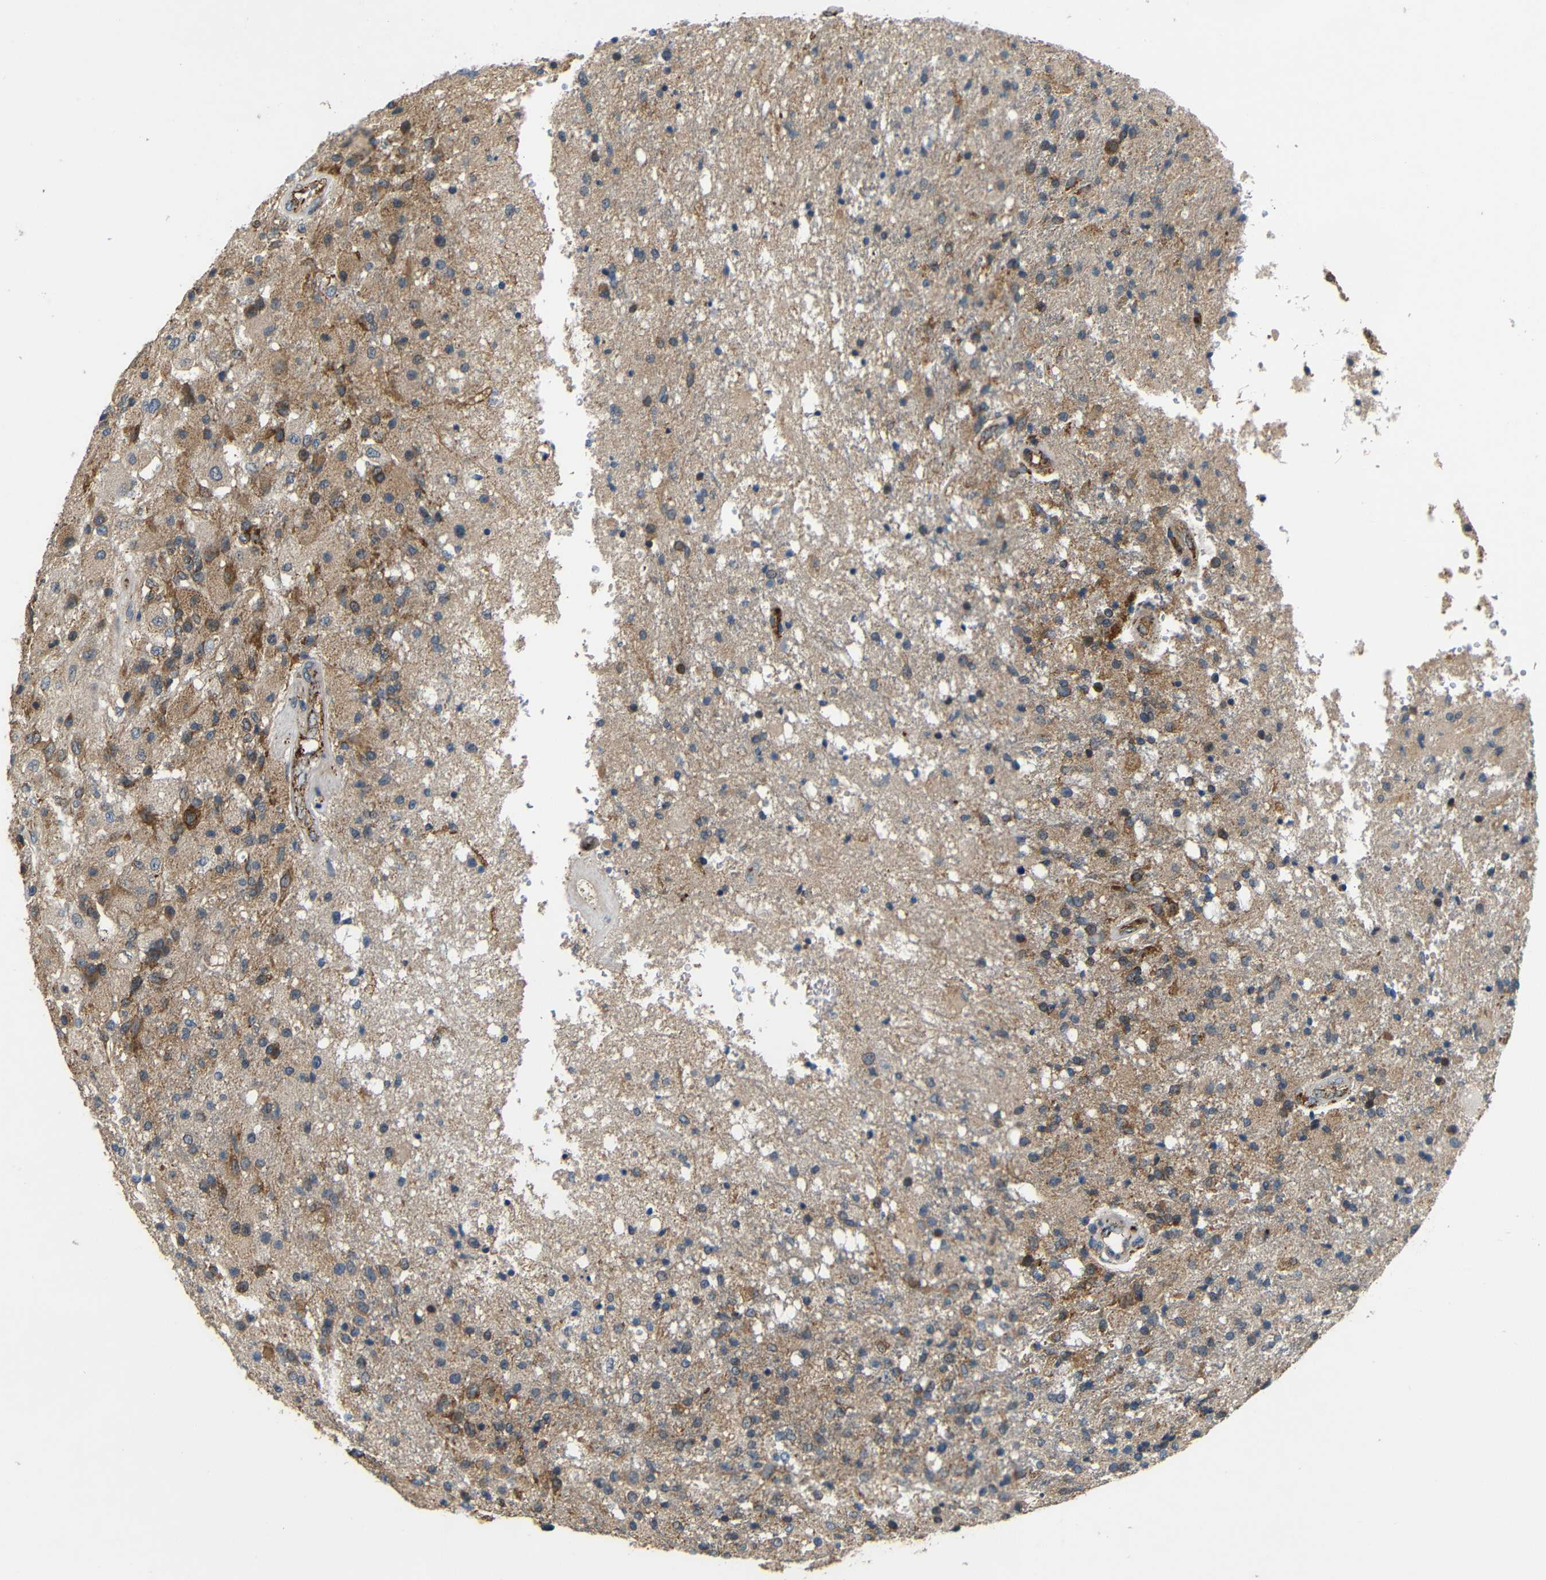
{"staining": {"intensity": "moderate", "quantity": "25%-75%", "location": "cytoplasmic/membranous"}, "tissue": "glioma", "cell_type": "Tumor cells", "image_type": "cancer", "snomed": [{"axis": "morphology", "description": "Normal tissue, NOS"}, {"axis": "morphology", "description": "Glioma, malignant, High grade"}, {"axis": "topography", "description": "Cerebral cortex"}], "caption": "Brown immunohistochemical staining in human glioma demonstrates moderate cytoplasmic/membranous expression in about 25%-75% of tumor cells. (IHC, brightfield microscopy, high magnification).", "gene": "ATP7A", "patient": {"sex": "male", "age": 77}}